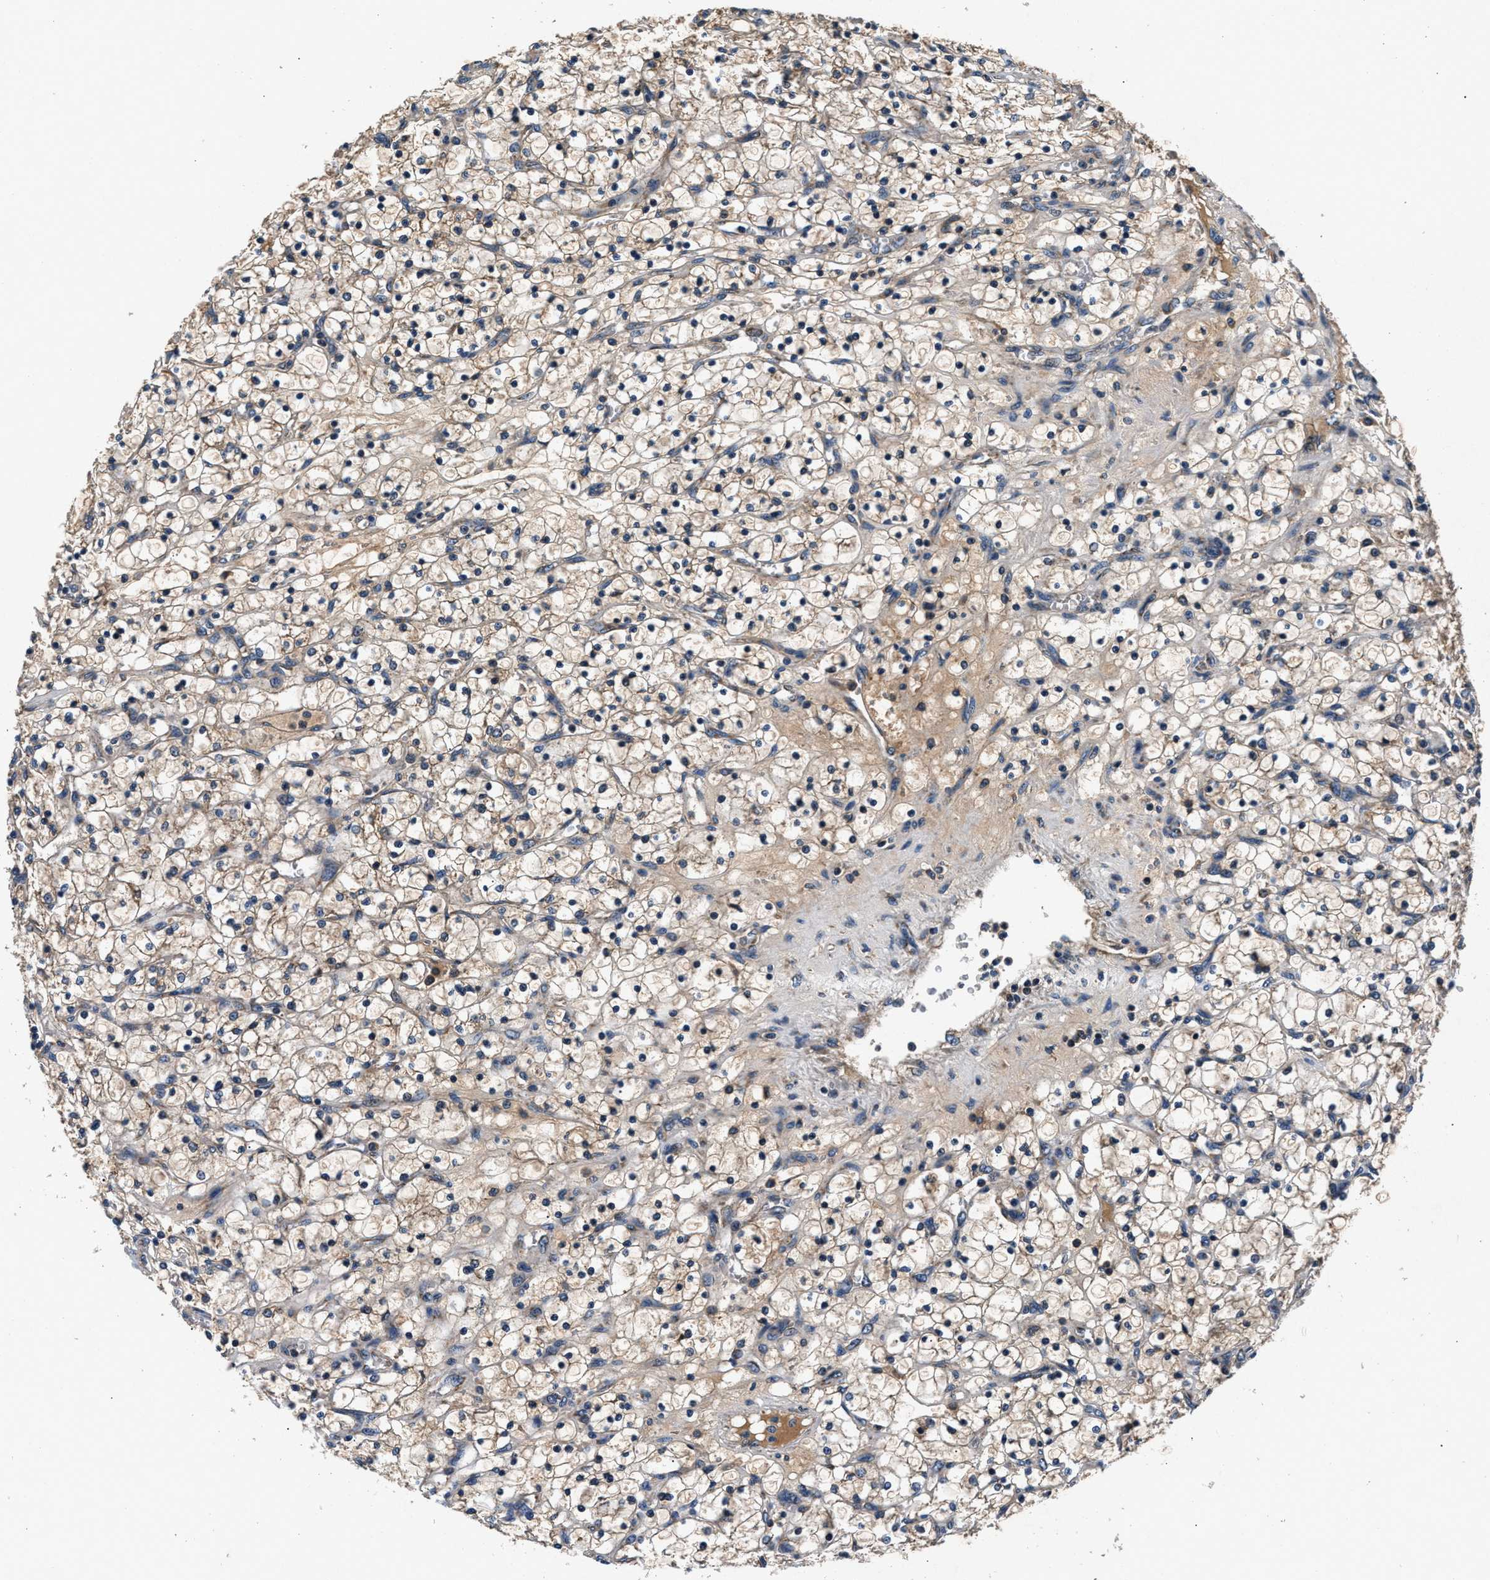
{"staining": {"intensity": "weak", "quantity": "25%-75%", "location": "cytoplasmic/membranous"}, "tissue": "renal cancer", "cell_type": "Tumor cells", "image_type": "cancer", "snomed": [{"axis": "morphology", "description": "Adenocarcinoma, NOS"}, {"axis": "topography", "description": "Kidney"}], "caption": "Brown immunohistochemical staining in human renal adenocarcinoma displays weak cytoplasmic/membranous expression in approximately 25%-75% of tumor cells.", "gene": "IMMT", "patient": {"sex": "female", "age": 69}}